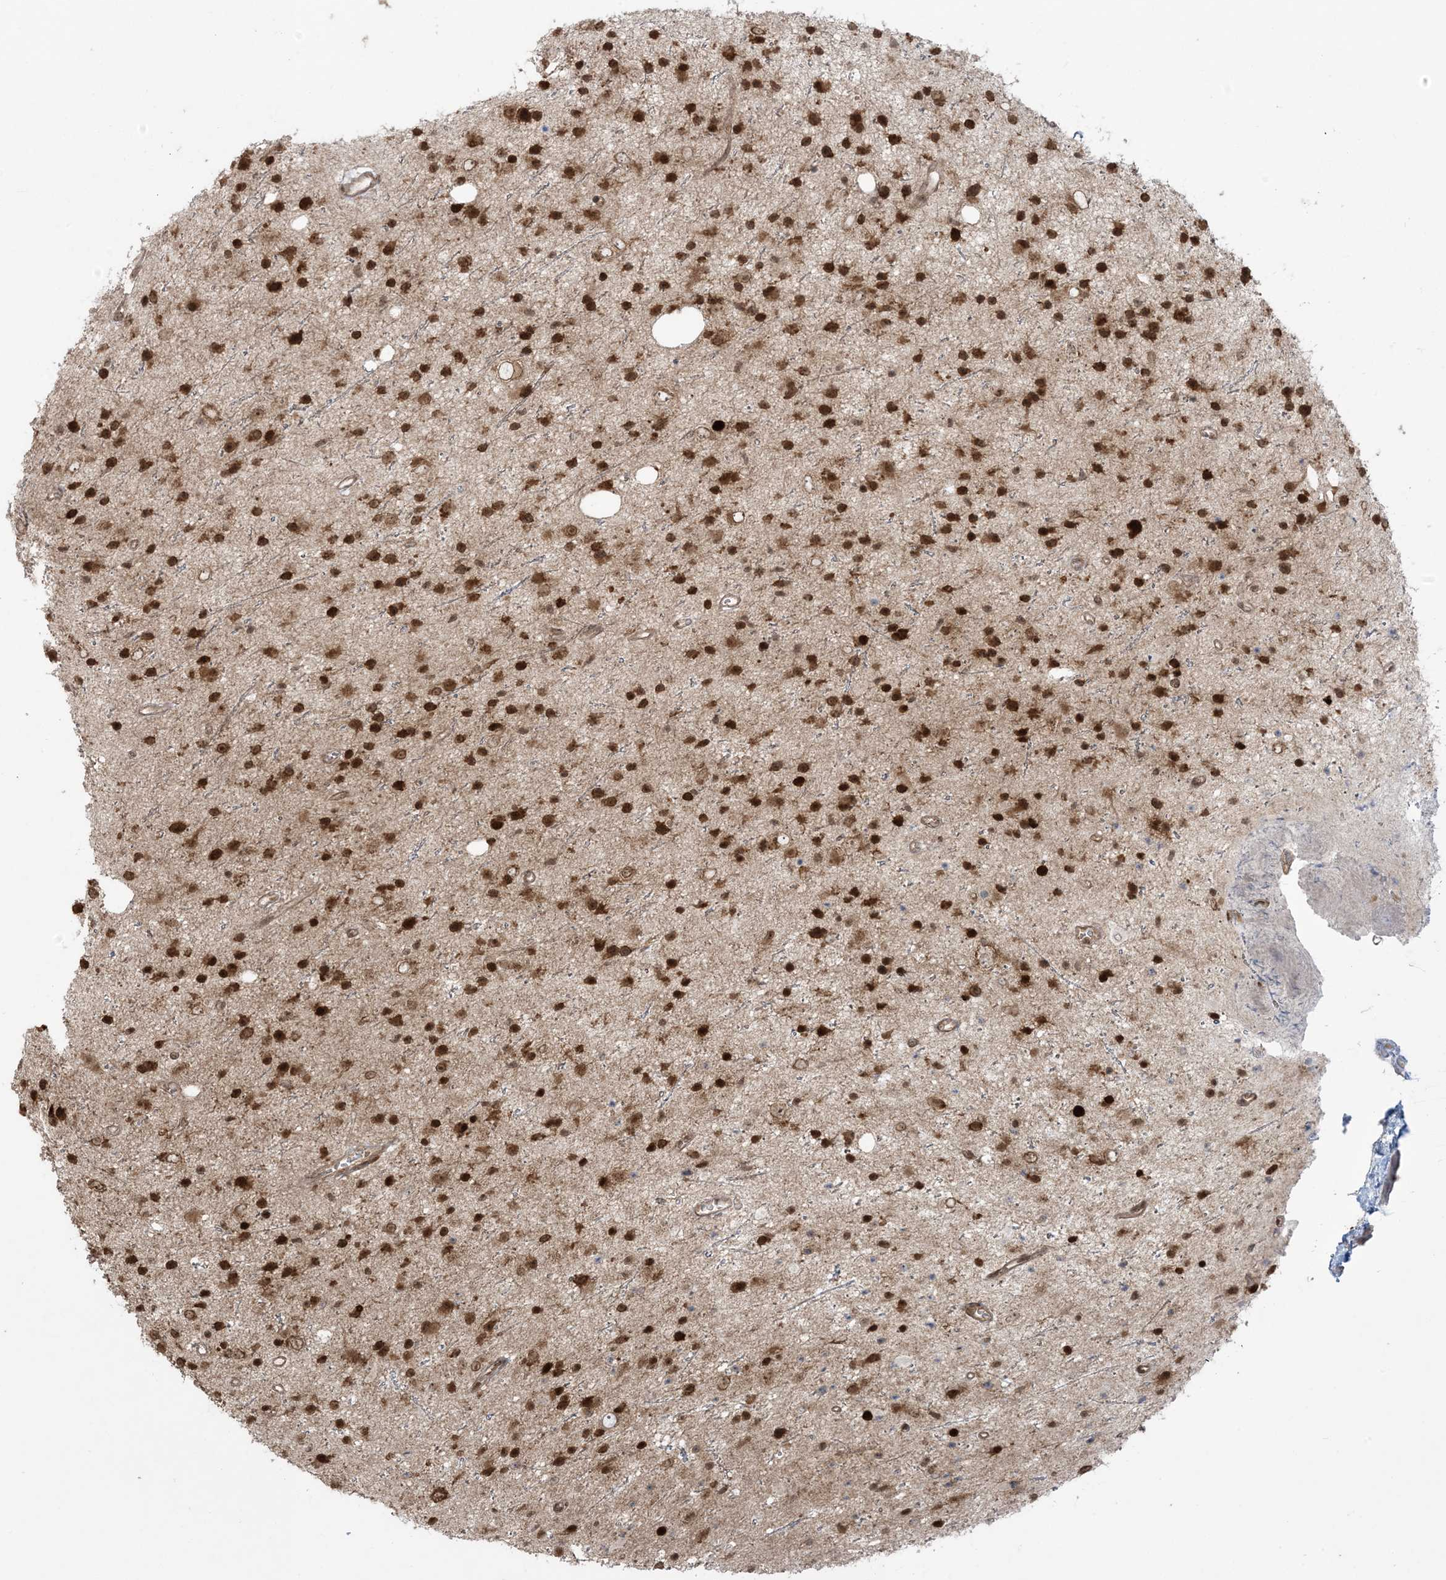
{"staining": {"intensity": "strong", "quantity": ">75%", "location": "nuclear"}, "tissue": "glioma", "cell_type": "Tumor cells", "image_type": "cancer", "snomed": [{"axis": "morphology", "description": "Glioma, malignant, Low grade"}, {"axis": "topography", "description": "Cerebral cortex"}], "caption": "DAB immunohistochemical staining of glioma shows strong nuclear protein staining in approximately >75% of tumor cells.", "gene": "ABCF3", "patient": {"sex": "female", "age": 39}}